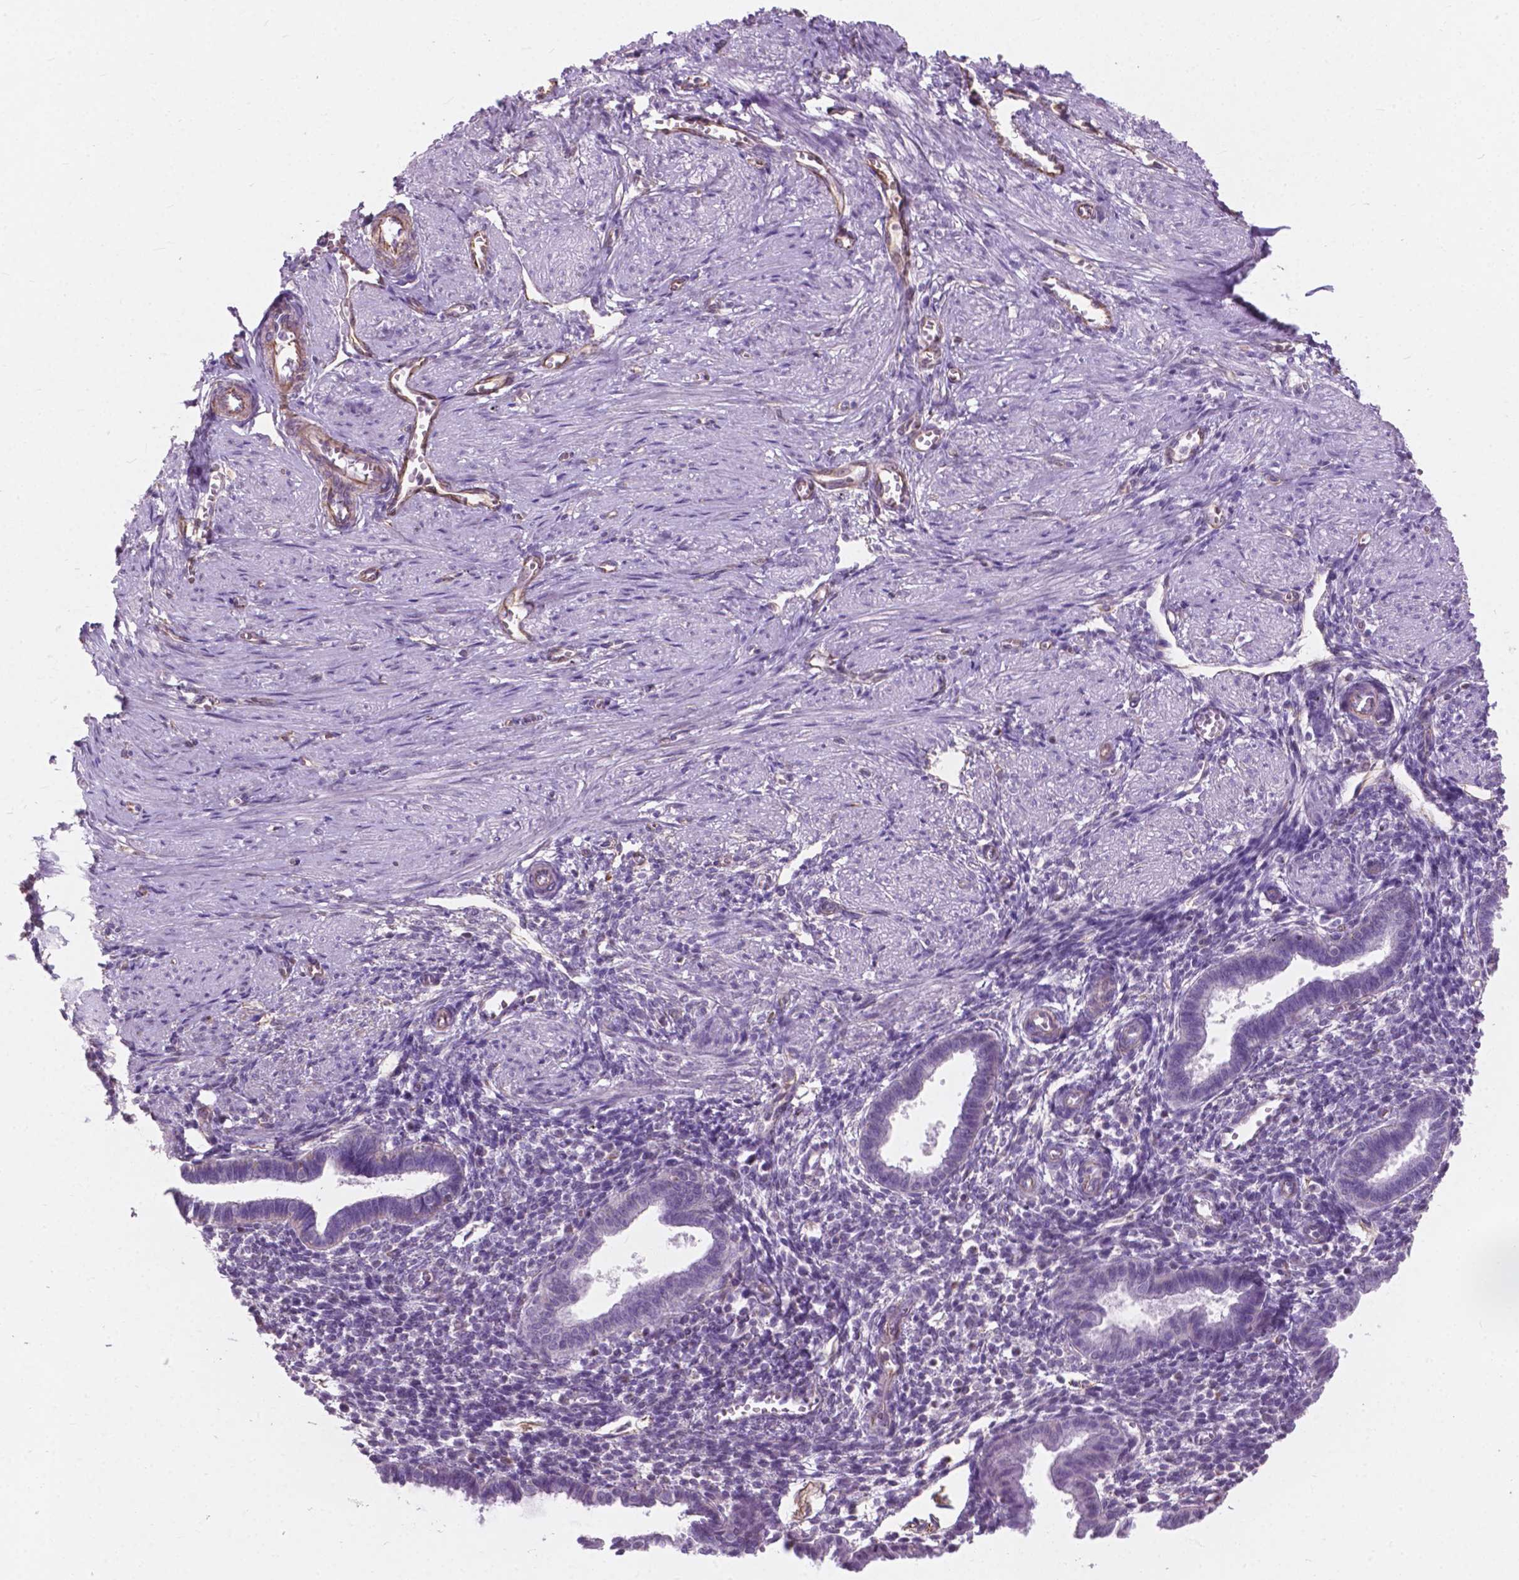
{"staining": {"intensity": "negative", "quantity": "none", "location": "none"}, "tissue": "endometrium", "cell_type": "Cells in endometrial stroma", "image_type": "normal", "snomed": [{"axis": "morphology", "description": "Normal tissue, NOS"}, {"axis": "topography", "description": "Endometrium"}], "caption": "Micrograph shows no significant protein expression in cells in endometrial stroma of benign endometrium. The staining is performed using DAB brown chromogen with nuclei counter-stained in using hematoxylin.", "gene": "AMOT", "patient": {"sex": "female", "age": 37}}